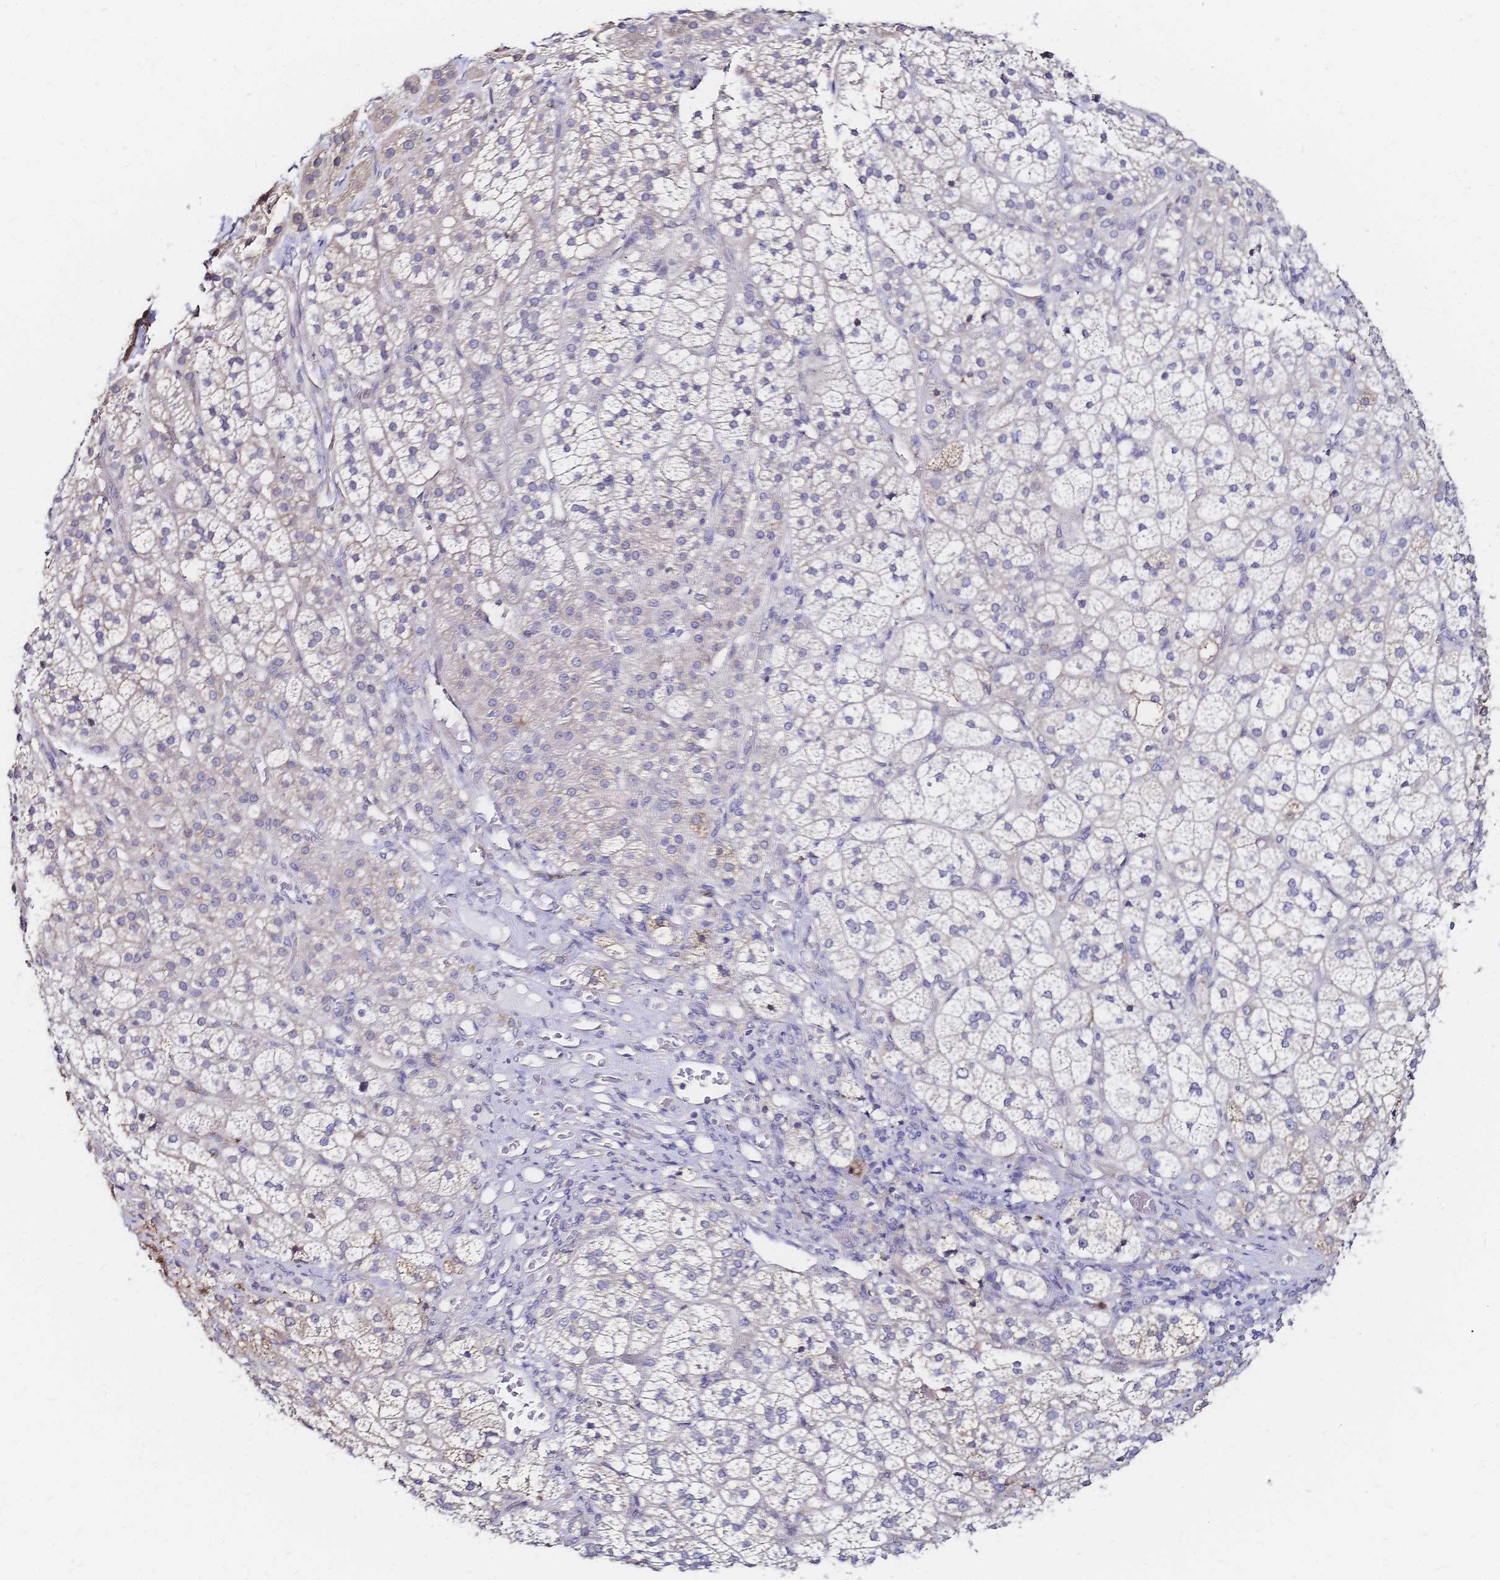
{"staining": {"intensity": "weak", "quantity": "<25%", "location": "cytoplasmic/membranous"}, "tissue": "adrenal gland", "cell_type": "Glandular cells", "image_type": "normal", "snomed": [{"axis": "morphology", "description": "Normal tissue, NOS"}, {"axis": "topography", "description": "Adrenal gland"}], "caption": "Immunohistochemical staining of unremarkable human adrenal gland shows no significant expression in glandular cells.", "gene": "SLC5A1", "patient": {"sex": "female", "age": 60}}